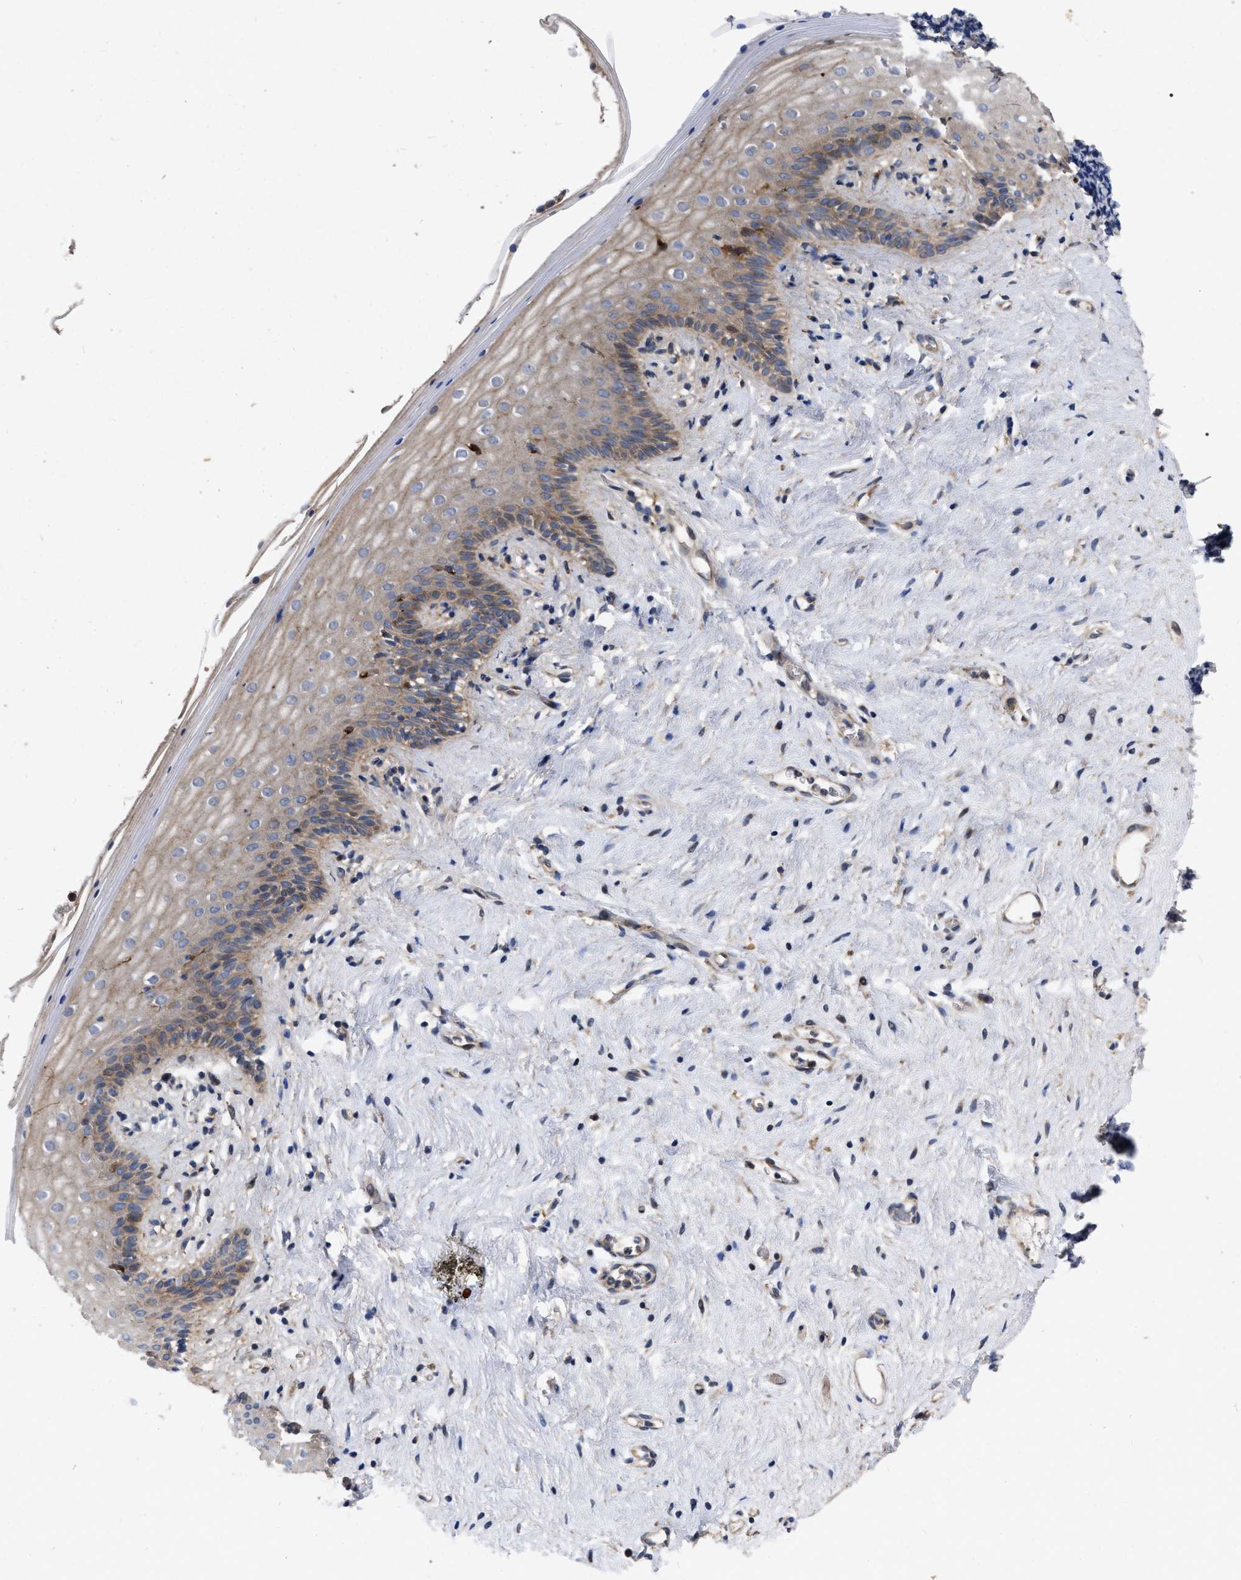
{"staining": {"intensity": "moderate", "quantity": ">75%", "location": "cytoplasmic/membranous"}, "tissue": "vagina", "cell_type": "Squamous epithelial cells", "image_type": "normal", "snomed": [{"axis": "morphology", "description": "Normal tissue, NOS"}, {"axis": "topography", "description": "Vagina"}], "caption": "Protein positivity by IHC reveals moderate cytoplasmic/membranous expression in approximately >75% of squamous epithelial cells in benign vagina.", "gene": "CDKN2C", "patient": {"sex": "female", "age": 44}}